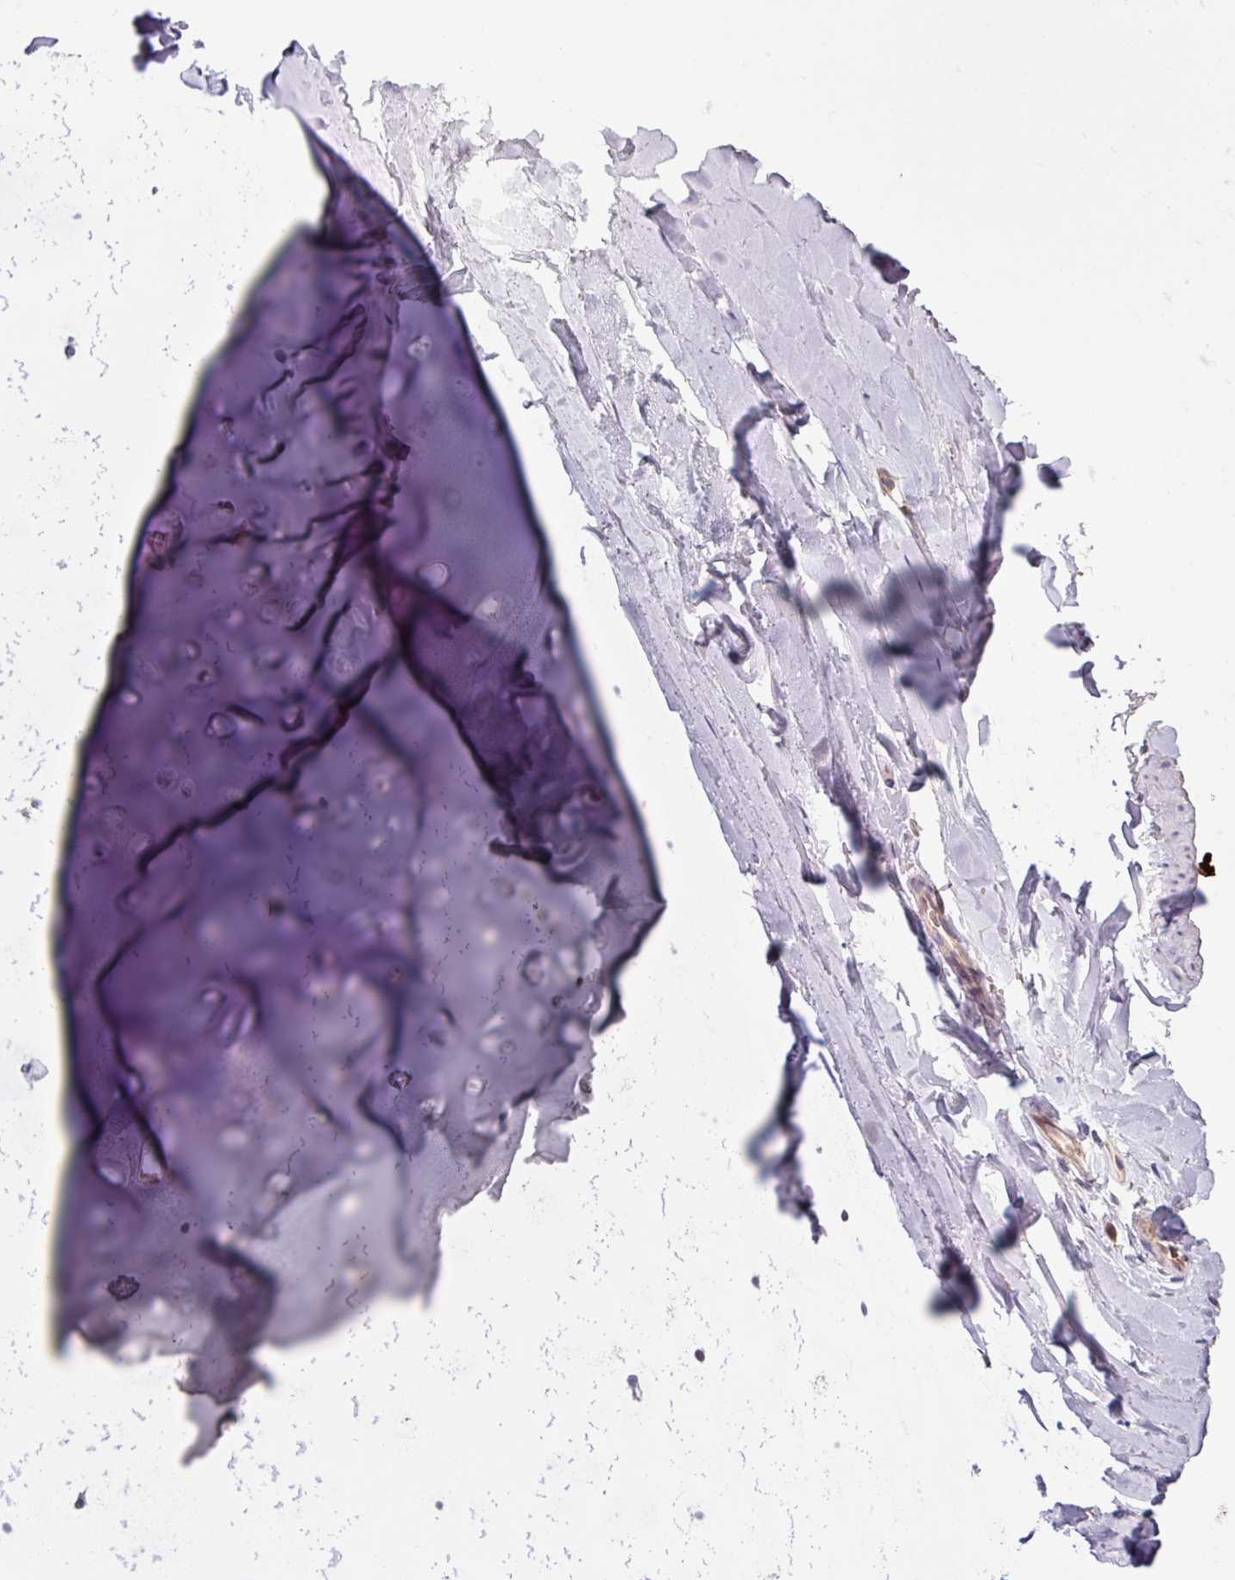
{"staining": {"intensity": "negative", "quantity": "none", "location": "none"}, "tissue": "adipose tissue", "cell_type": "Adipocytes", "image_type": "normal", "snomed": [{"axis": "morphology", "description": "Normal tissue, NOS"}, {"axis": "morphology", "description": "Squamous cell carcinoma, NOS"}, {"axis": "topography", "description": "Bronchus"}, {"axis": "topography", "description": "Lung"}], "caption": "Adipocytes show no significant protein positivity in unremarkable adipose tissue. The staining was performed using DAB to visualize the protein expression in brown, while the nuclei were stained in blue with hematoxylin (Magnification: 20x).", "gene": "SLC5A10", "patient": {"sex": "female", "age": 70}}